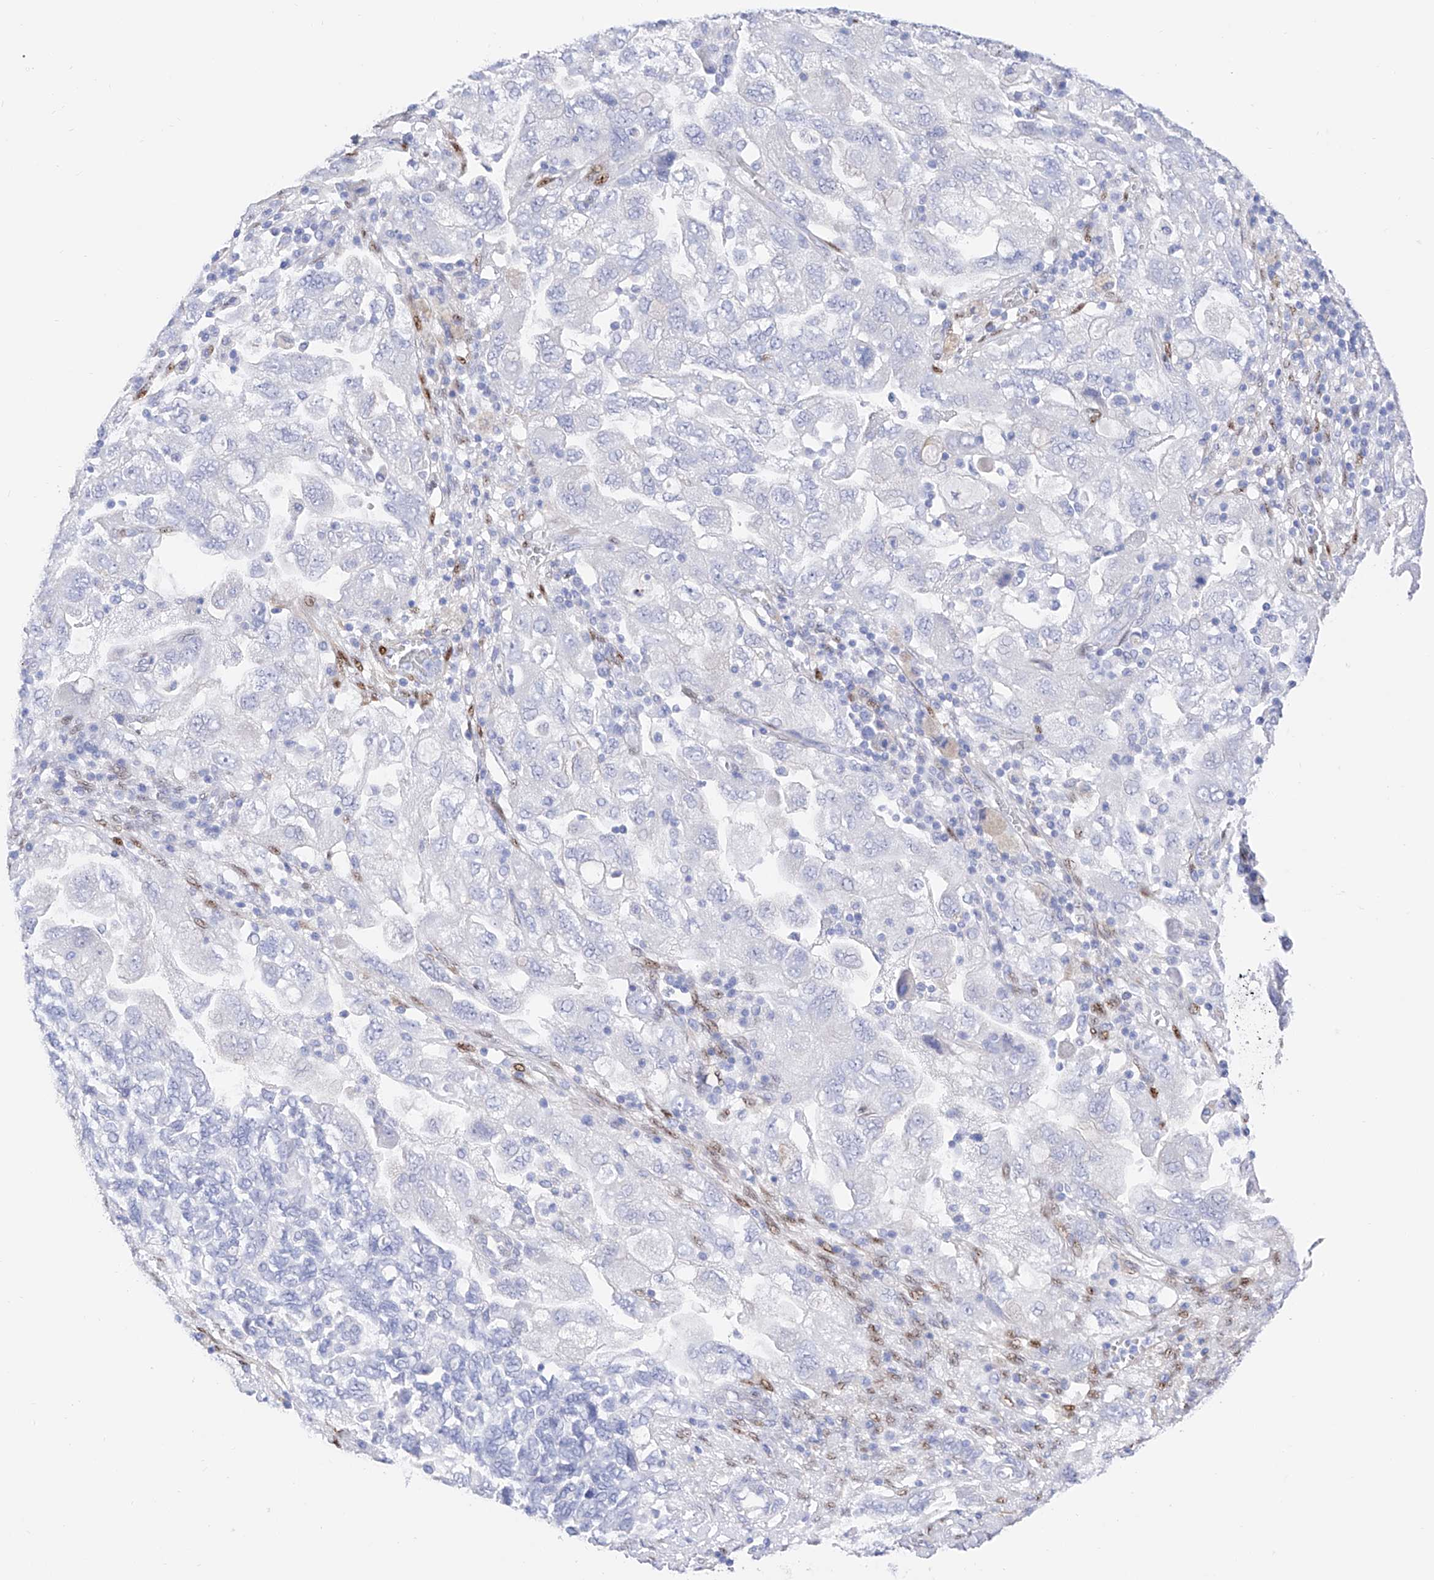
{"staining": {"intensity": "negative", "quantity": "none", "location": "none"}, "tissue": "ovarian cancer", "cell_type": "Tumor cells", "image_type": "cancer", "snomed": [{"axis": "morphology", "description": "Carcinoma, NOS"}, {"axis": "morphology", "description": "Cystadenocarcinoma, serous, NOS"}, {"axis": "topography", "description": "Ovary"}], "caption": "An IHC micrograph of ovarian carcinoma is shown. There is no staining in tumor cells of ovarian carcinoma.", "gene": "TRPC7", "patient": {"sex": "female", "age": 69}}